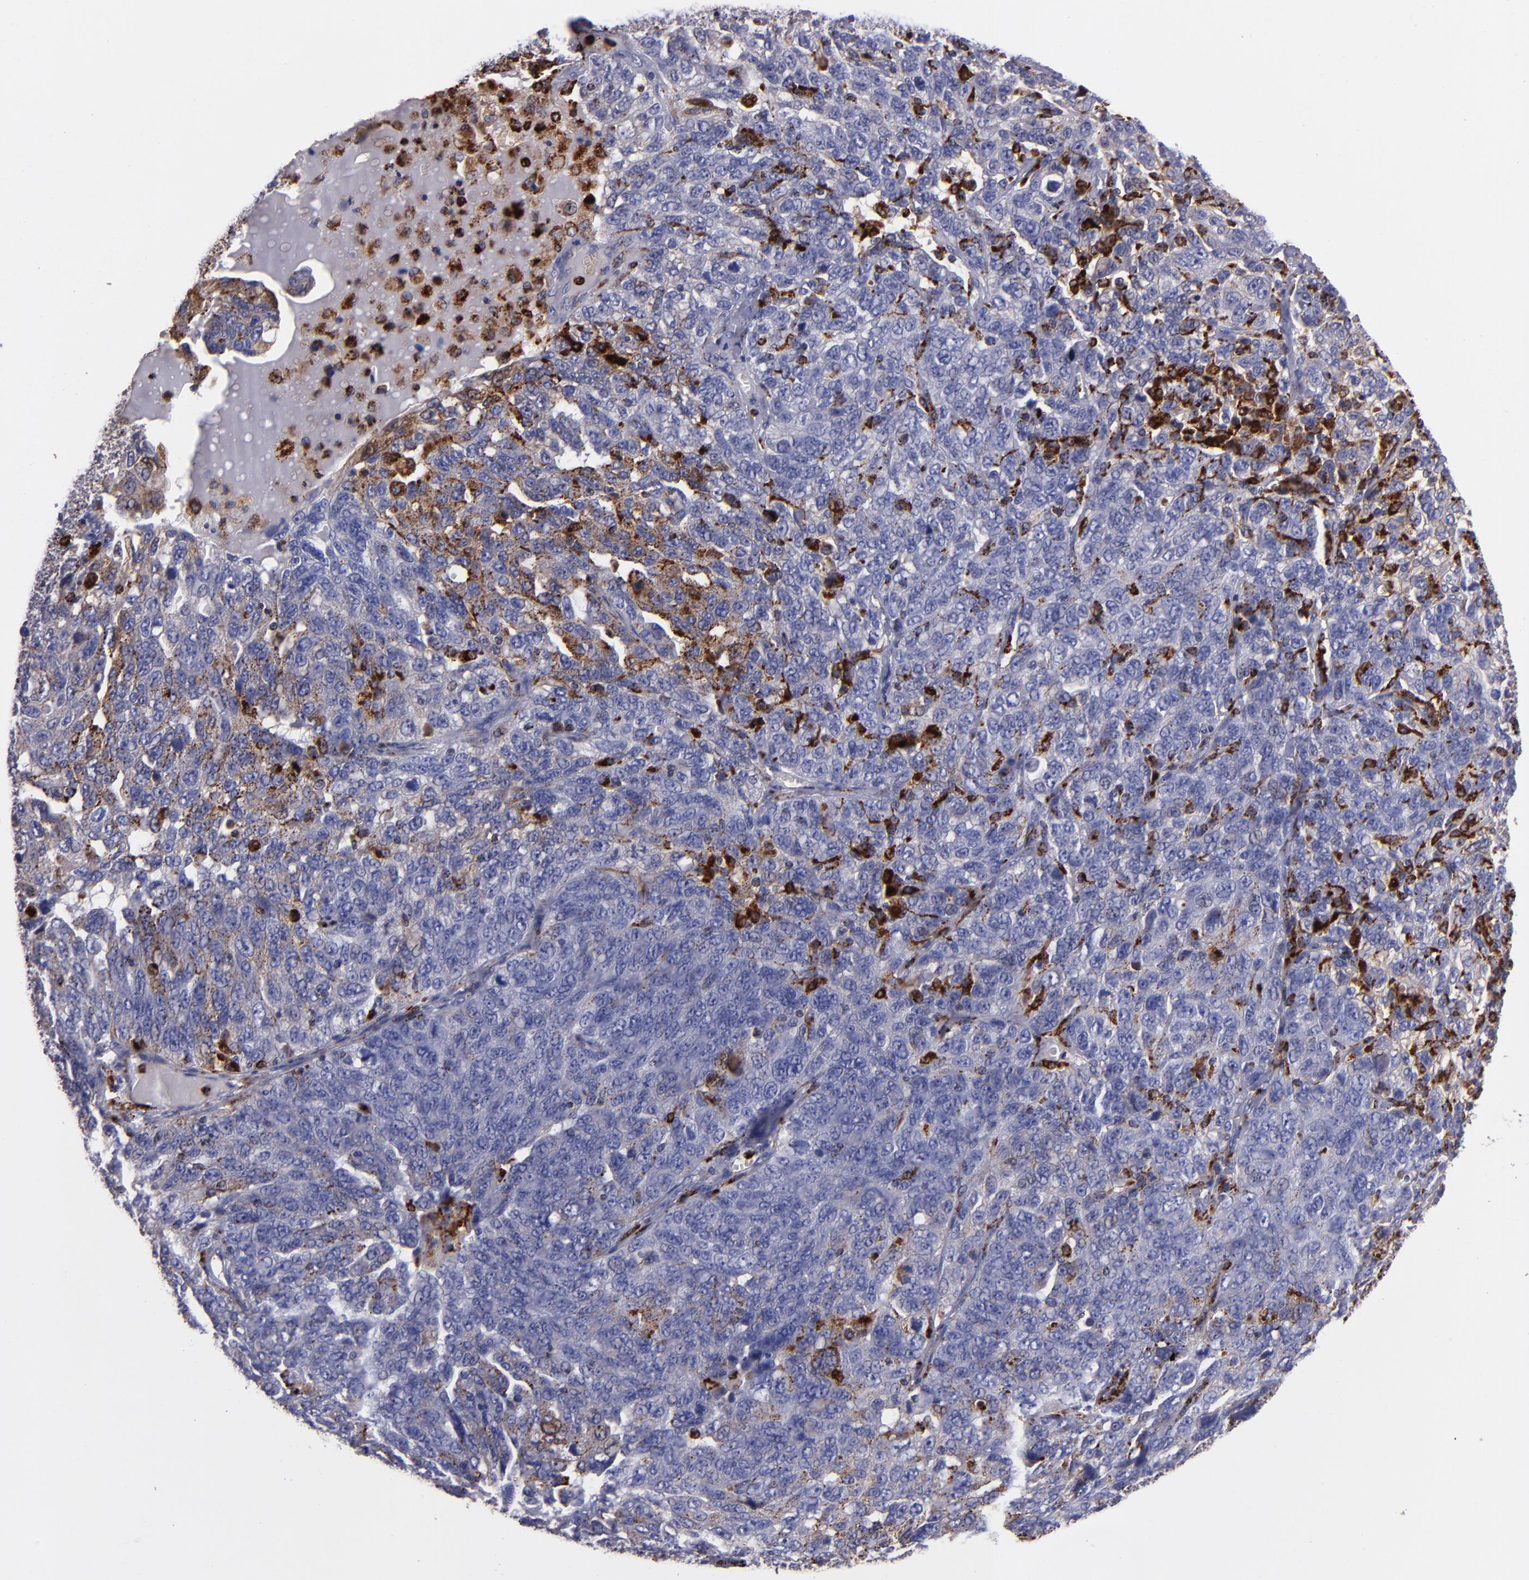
{"staining": {"intensity": "negative", "quantity": "none", "location": "none"}, "tissue": "ovarian cancer", "cell_type": "Tumor cells", "image_type": "cancer", "snomed": [{"axis": "morphology", "description": "Cystadenocarcinoma, serous, NOS"}, {"axis": "topography", "description": "Ovary"}], "caption": "High power microscopy image of an immunohistochemistry histopathology image of ovarian serous cystadenocarcinoma, revealing no significant staining in tumor cells.", "gene": "CTSS", "patient": {"sex": "female", "age": 71}}